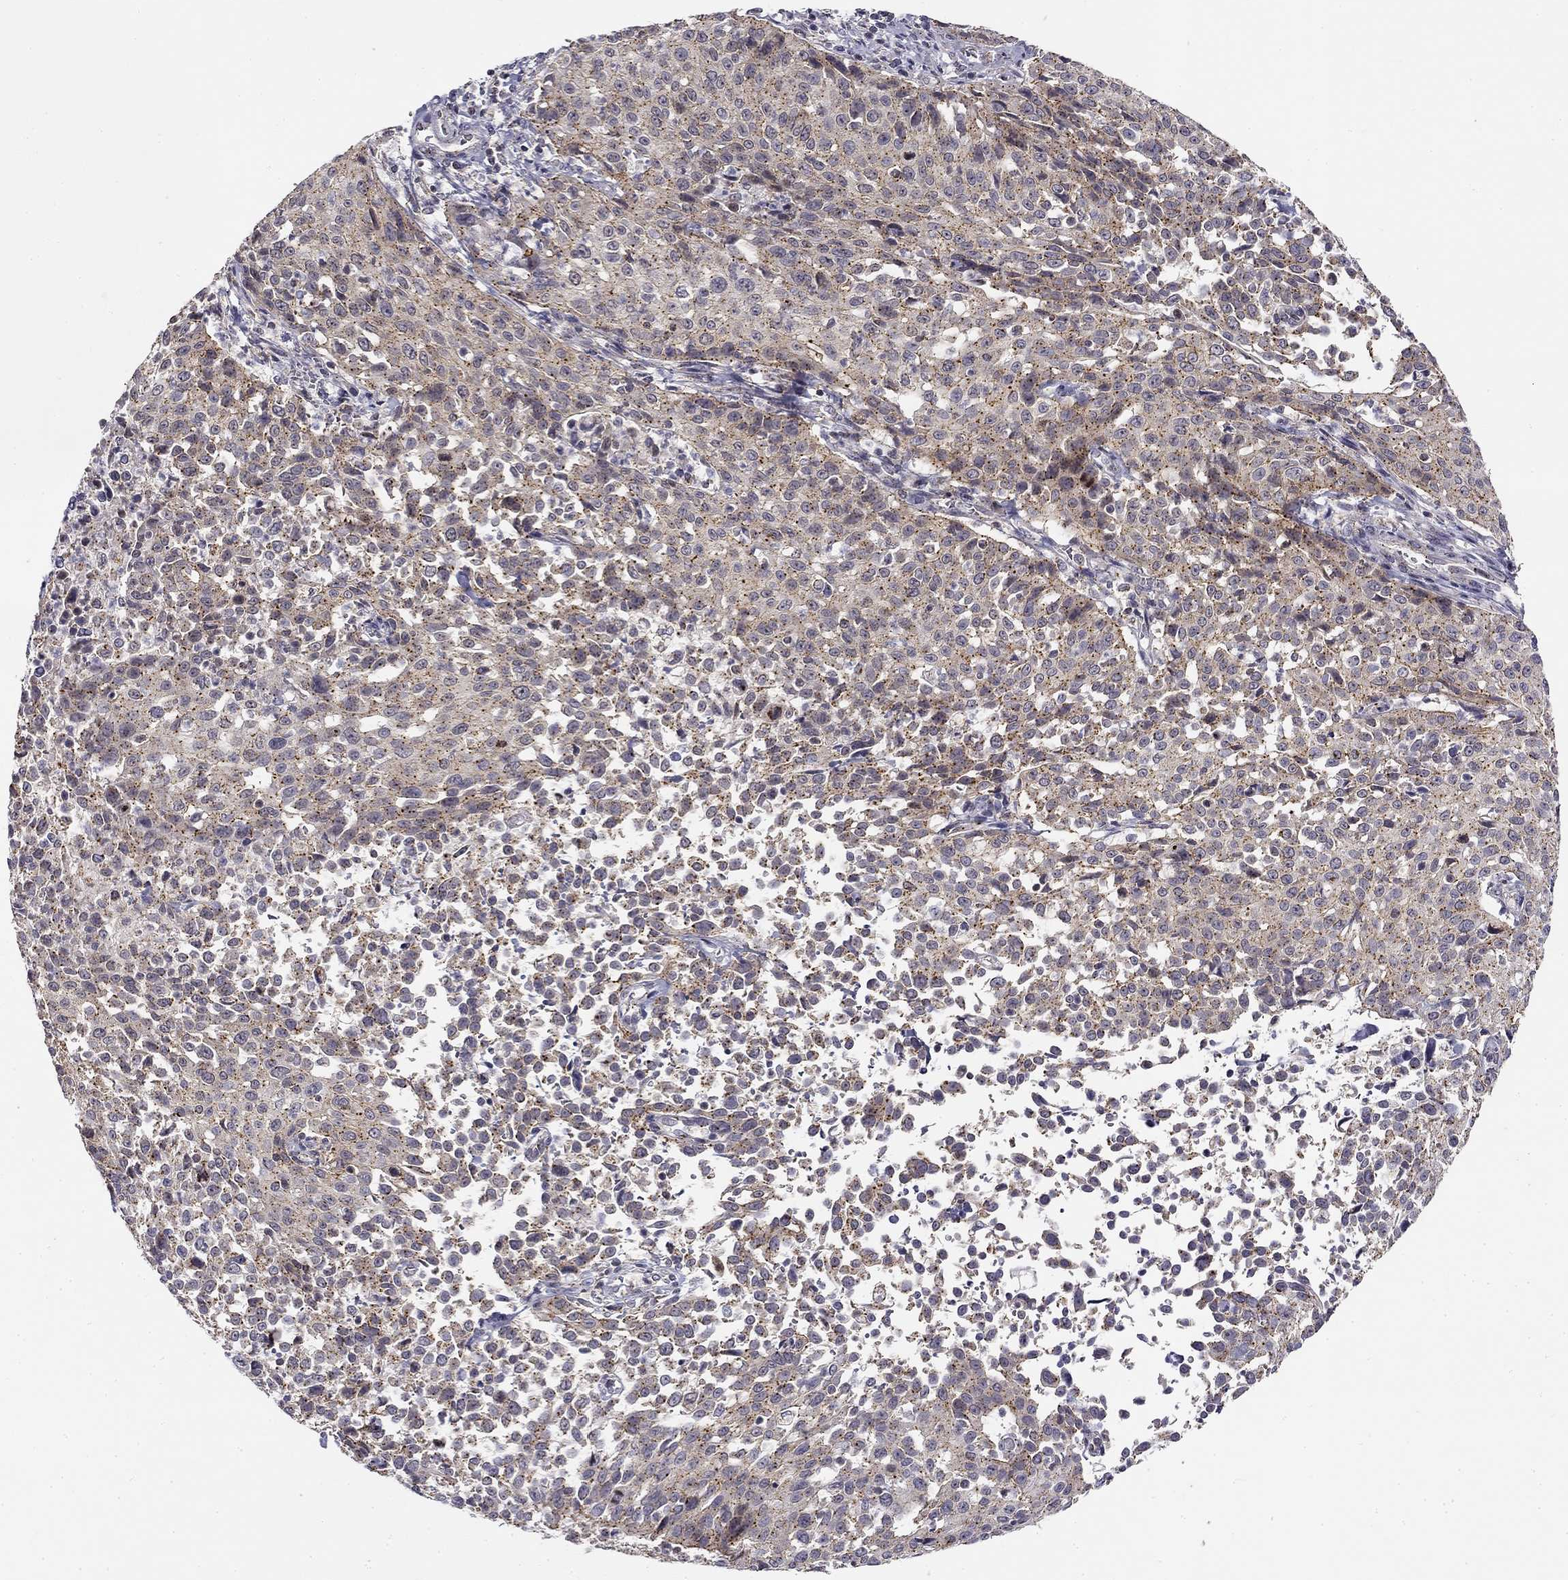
{"staining": {"intensity": "weak", "quantity": "<25%", "location": "cytoplasmic/membranous"}, "tissue": "cervical cancer", "cell_type": "Tumor cells", "image_type": "cancer", "snomed": [{"axis": "morphology", "description": "Squamous cell carcinoma, NOS"}, {"axis": "topography", "description": "Cervix"}], "caption": "Immunohistochemistry of human cervical cancer exhibits no staining in tumor cells.", "gene": "CNR1", "patient": {"sex": "female", "age": 26}}